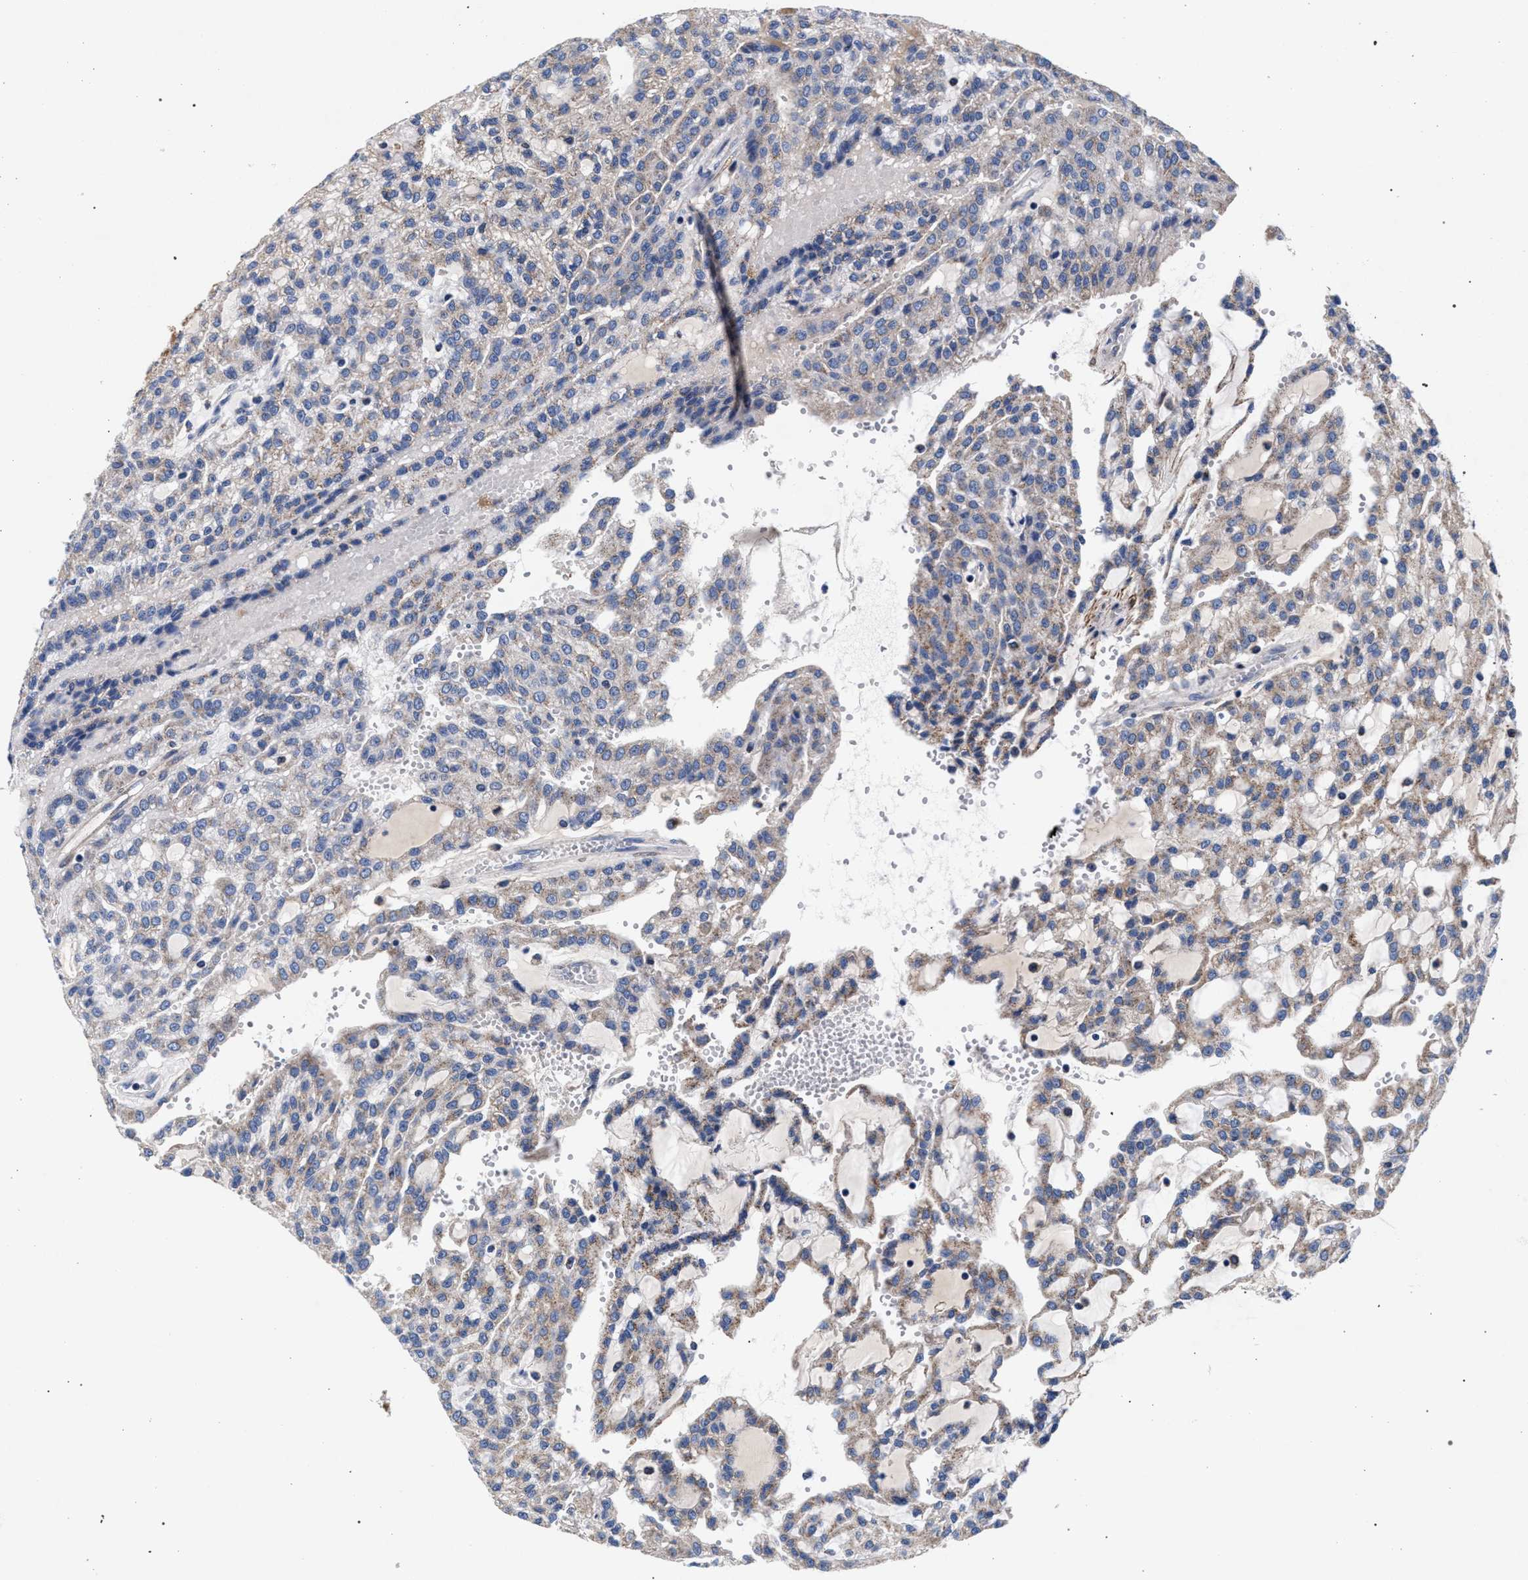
{"staining": {"intensity": "weak", "quantity": ">75%", "location": "cytoplasmic/membranous"}, "tissue": "renal cancer", "cell_type": "Tumor cells", "image_type": "cancer", "snomed": [{"axis": "morphology", "description": "Adenocarcinoma, NOS"}, {"axis": "topography", "description": "Kidney"}], "caption": "Approximately >75% of tumor cells in renal cancer display weak cytoplasmic/membranous protein positivity as visualized by brown immunohistochemical staining.", "gene": "ACOX1", "patient": {"sex": "male", "age": 63}}